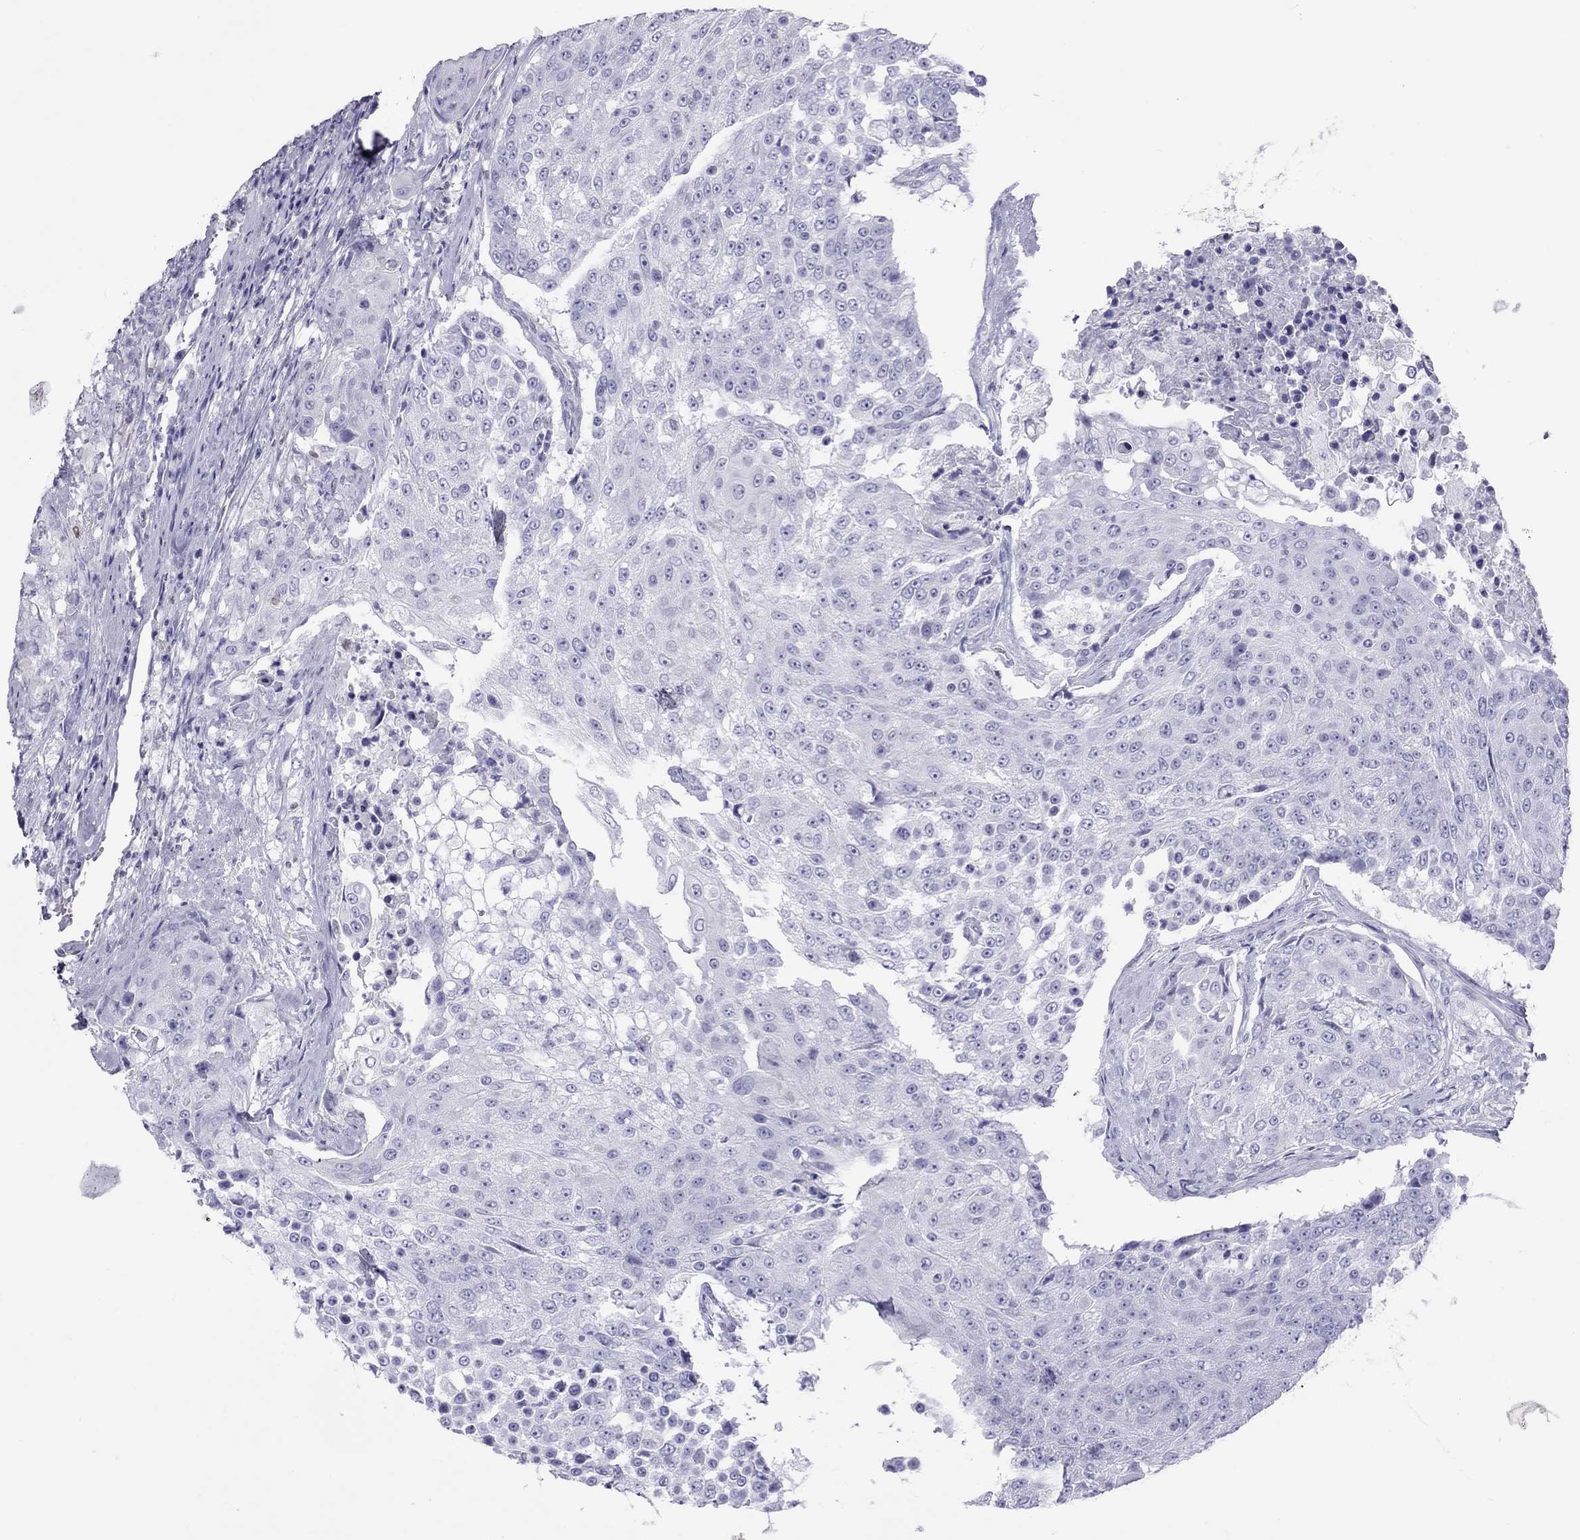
{"staining": {"intensity": "negative", "quantity": "none", "location": "none"}, "tissue": "urothelial cancer", "cell_type": "Tumor cells", "image_type": "cancer", "snomed": [{"axis": "morphology", "description": "Urothelial carcinoma, High grade"}, {"axis": "topography", "description": "Urinary bladder"}], "caption": "Tumor cells are negative for protein expression in human urothelial cancer. (Stains: DAB (3,3'-diaminobenzidine) immunohistochemistry with hematoxylin counter stain, Microscopy: brightfield microscopy at high magnification).", "gene": "STAG3", "patient": {"sex": "female", "age": 63}}